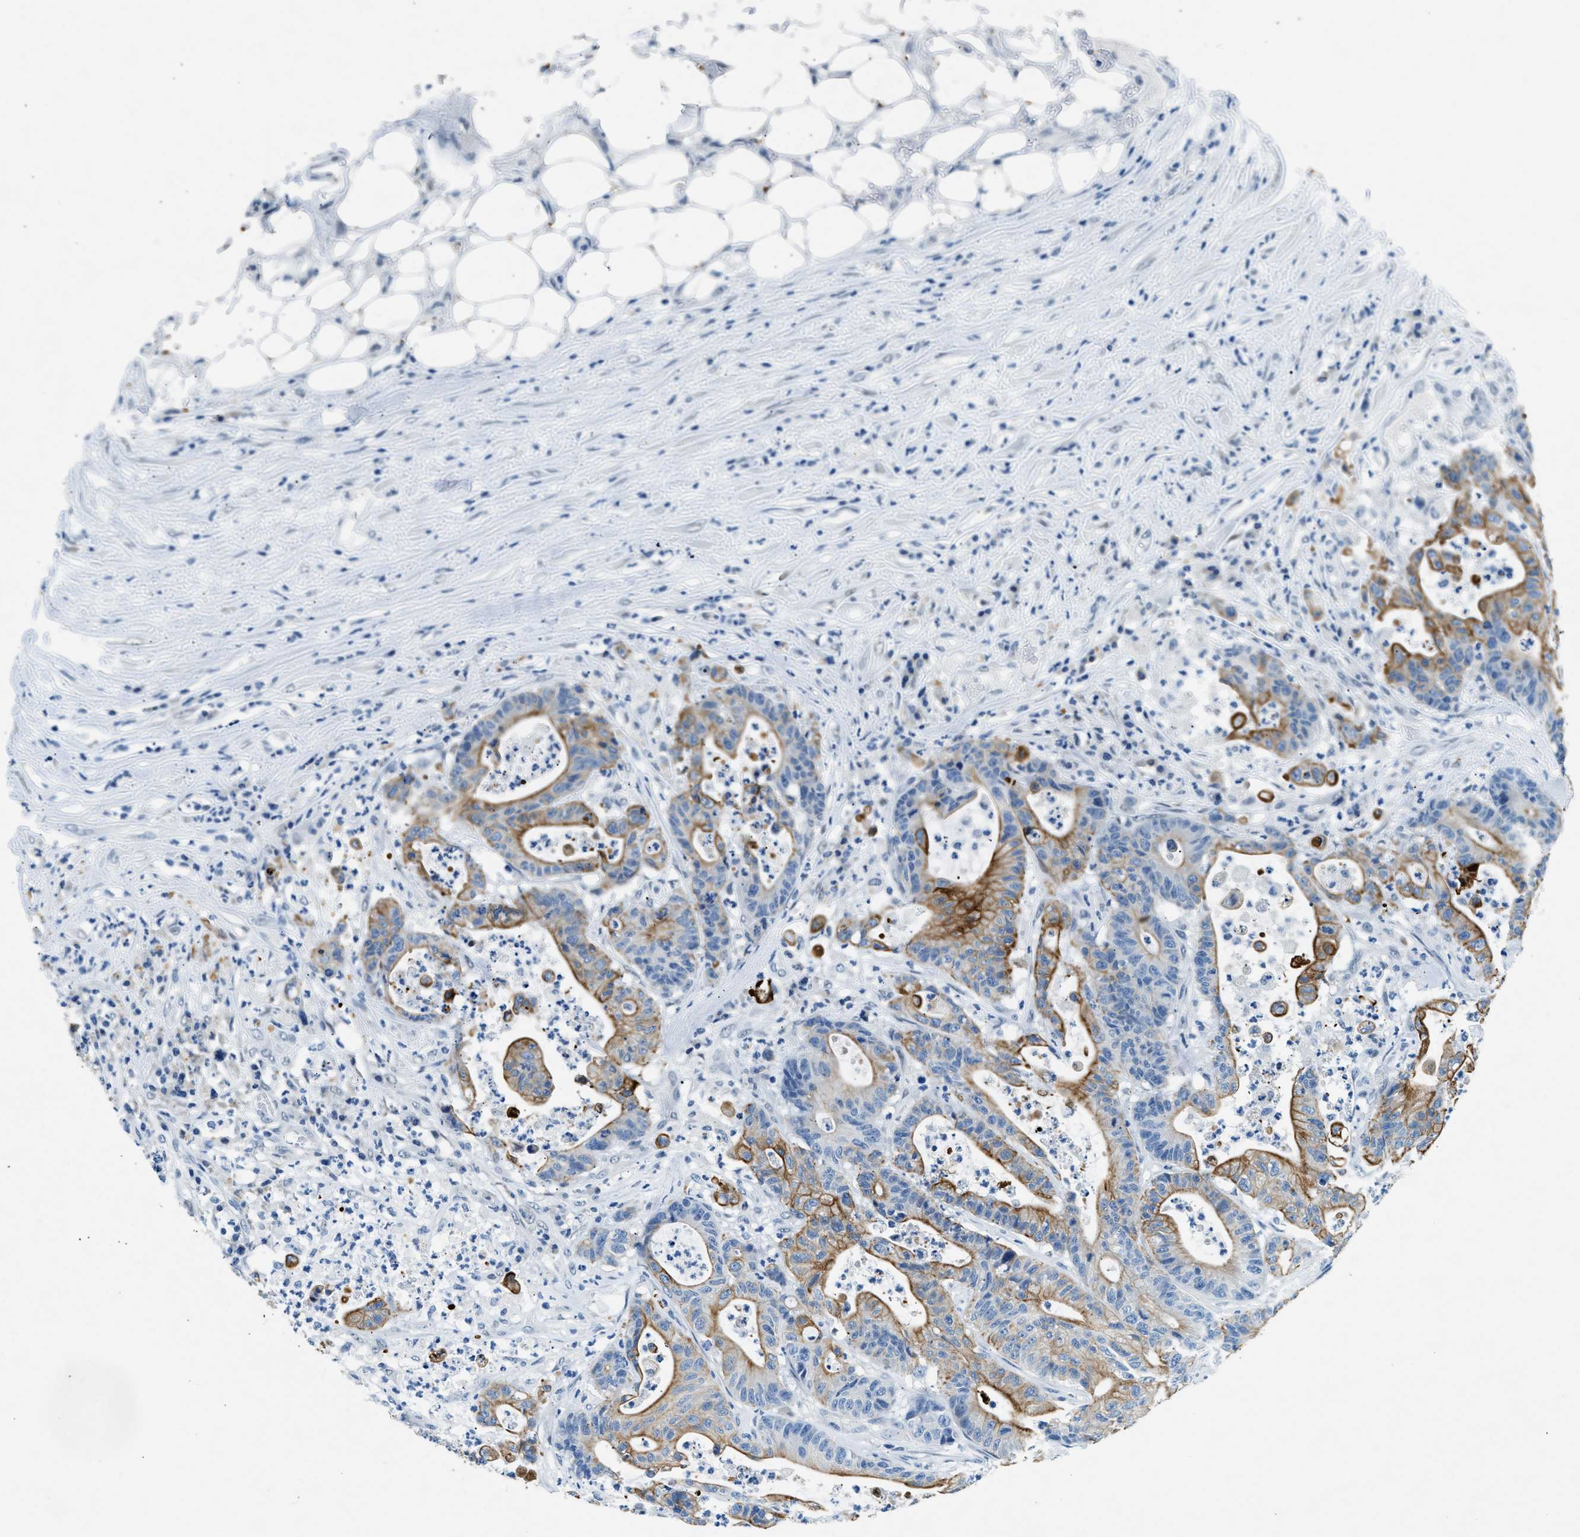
{"staining": {"intensity": "strong", "quantity": "25%-75%", "location": "cytoplasmic/membranous"}, "tissue": "colorectal cancer", "cell_type": "Tumor cells", "image_type": "cancer", "snomed": [{"axis": "morphology", "description": "Adenocarcinoma, NOS"}, {"axis": "topography", "description": "Colon"}], "caption": "High-magnification brightfield microscopy of colorectal cancer (adenocarcinoma) stained with DAB (brown) and counterstained with hematoxylin (blue). tumor cells exhibit strong cytoplasmic/membranous expression is identified in approximately25%-75% of cells.", "gene": "CFAP20", "patient": {"sex": "female", "age": 84}}